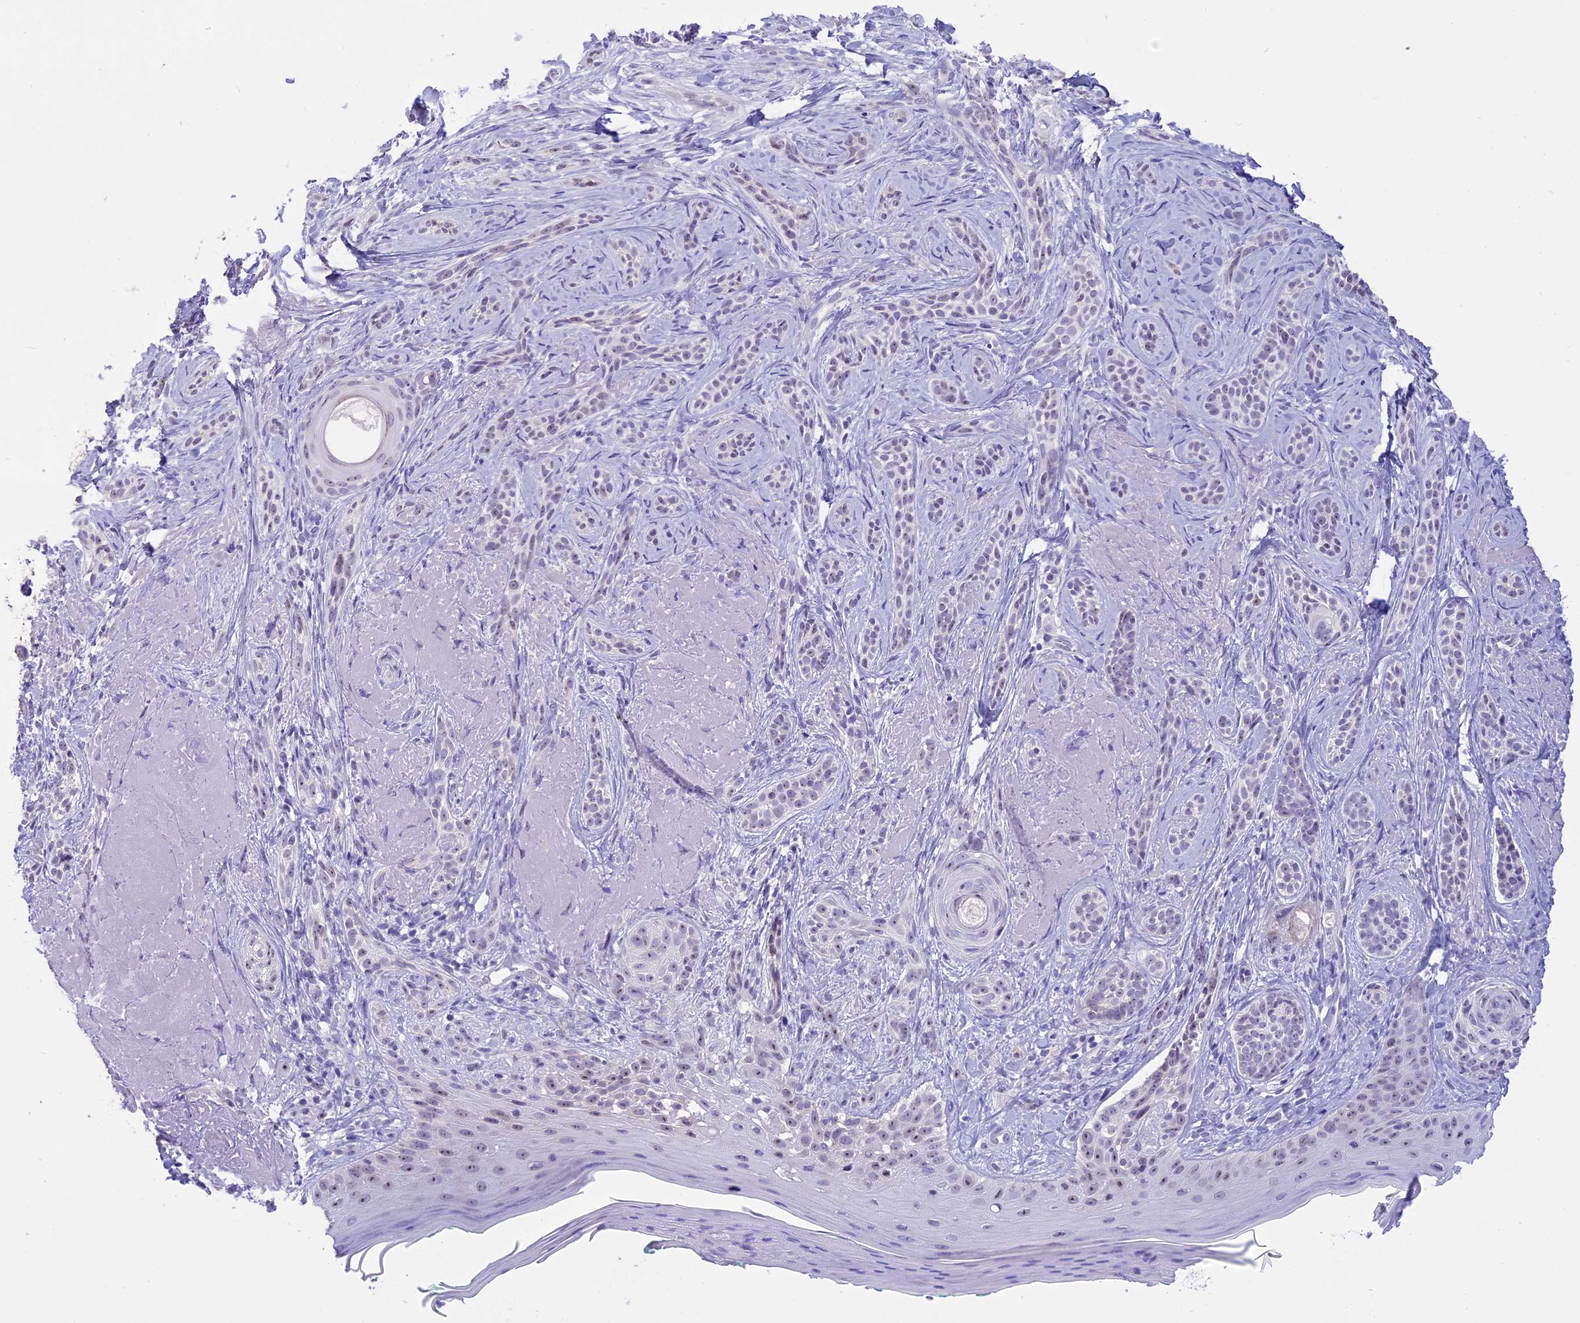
{"staining": {"intensity": "weak", "quantity": "<25%", "location": "nuclear"}, "tissue": "skin cancer", "cell_type": "Tumor cells", "image_type": "cancer", "snomed": [{"axis": "morphology", "description": "Basal cell carcinoma"}, {"axis": "topography", "description": "Skin"}], "caption": "This is an immunohistochemistry photomicrograph of human skin cancer (basal cell carcinoma). There is no staining in tumor cells.", "gene": "CMSS1", "patient": {"sex": "male", "age": 71}}